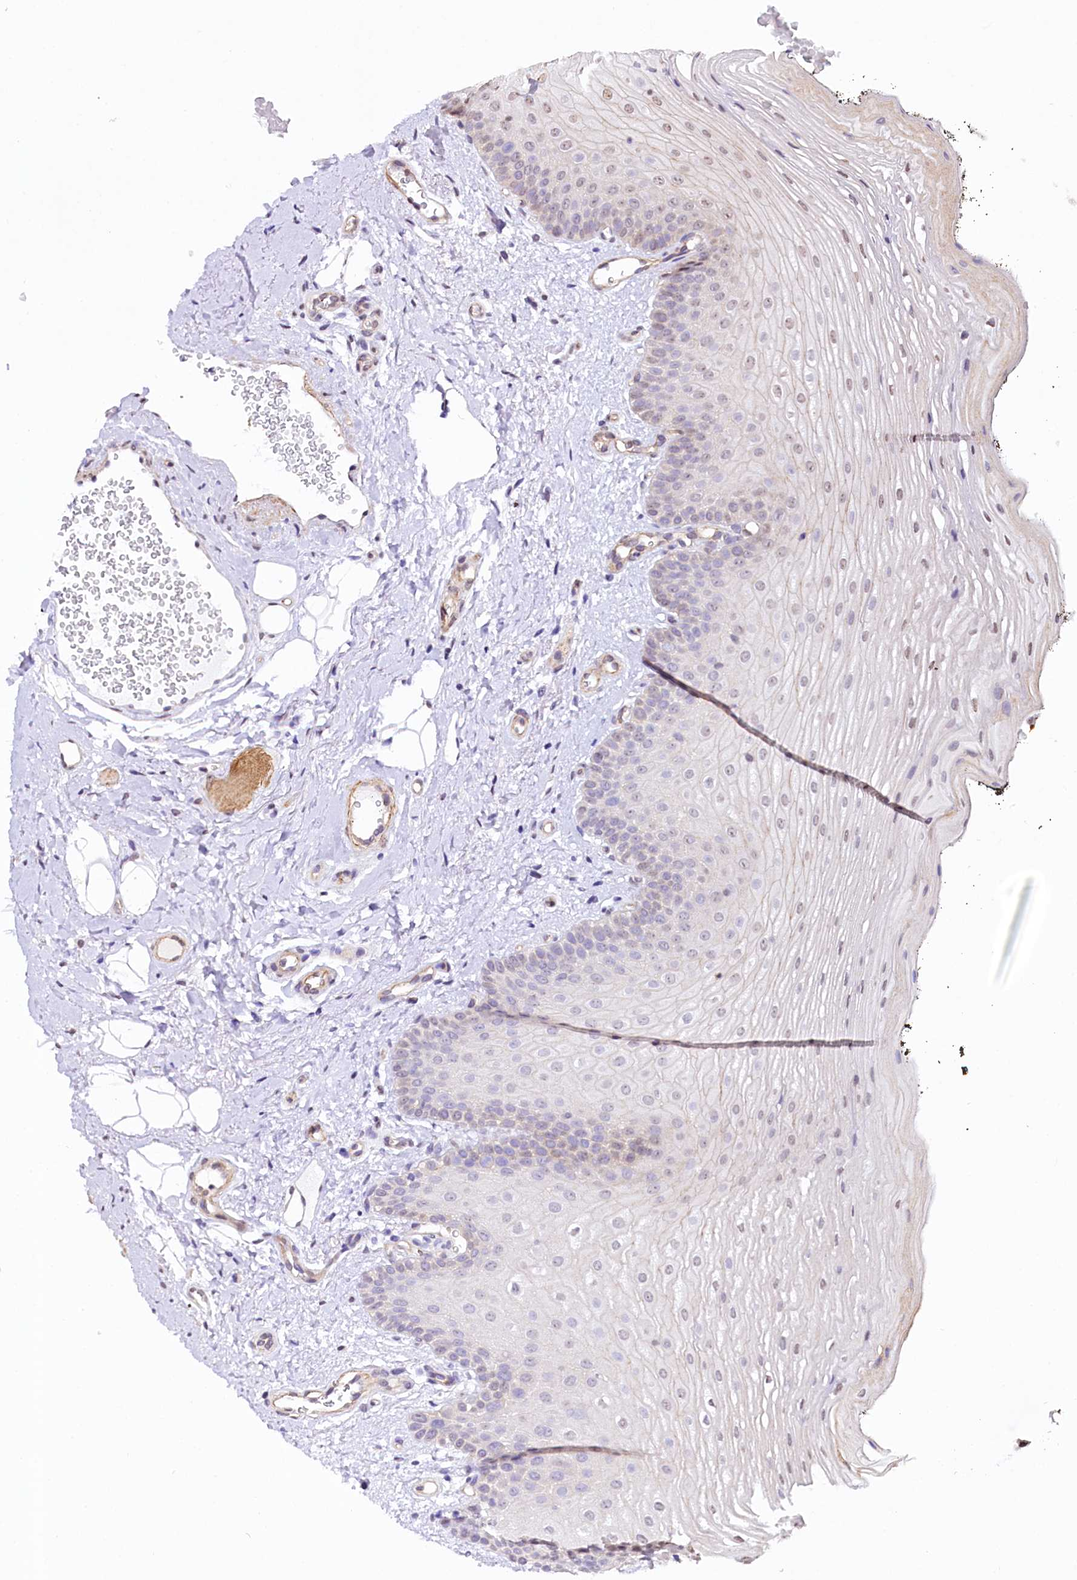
{"staining": {"intensity": "weak", "quantity": "<25%", "location": "cytoplasmic/membranous,nuclear"}, "tissue": "oral mucosa", "cell_type": "Squamous epithelial cells", "image_type": "normal", "snomed": [{"axis": "morphology", "description": "No evidence of malignacy"}, {"axis": "topography", "description": "Oral tissue"}, {"axis": "topography", "description": "Head-Neck"}], "caption": "The photomicrograph exhibits no significant positivity in squamous epithelial cells of oral mucosa.", "gene": "ST7", "patient": {"sex": "male", "age": 68}}